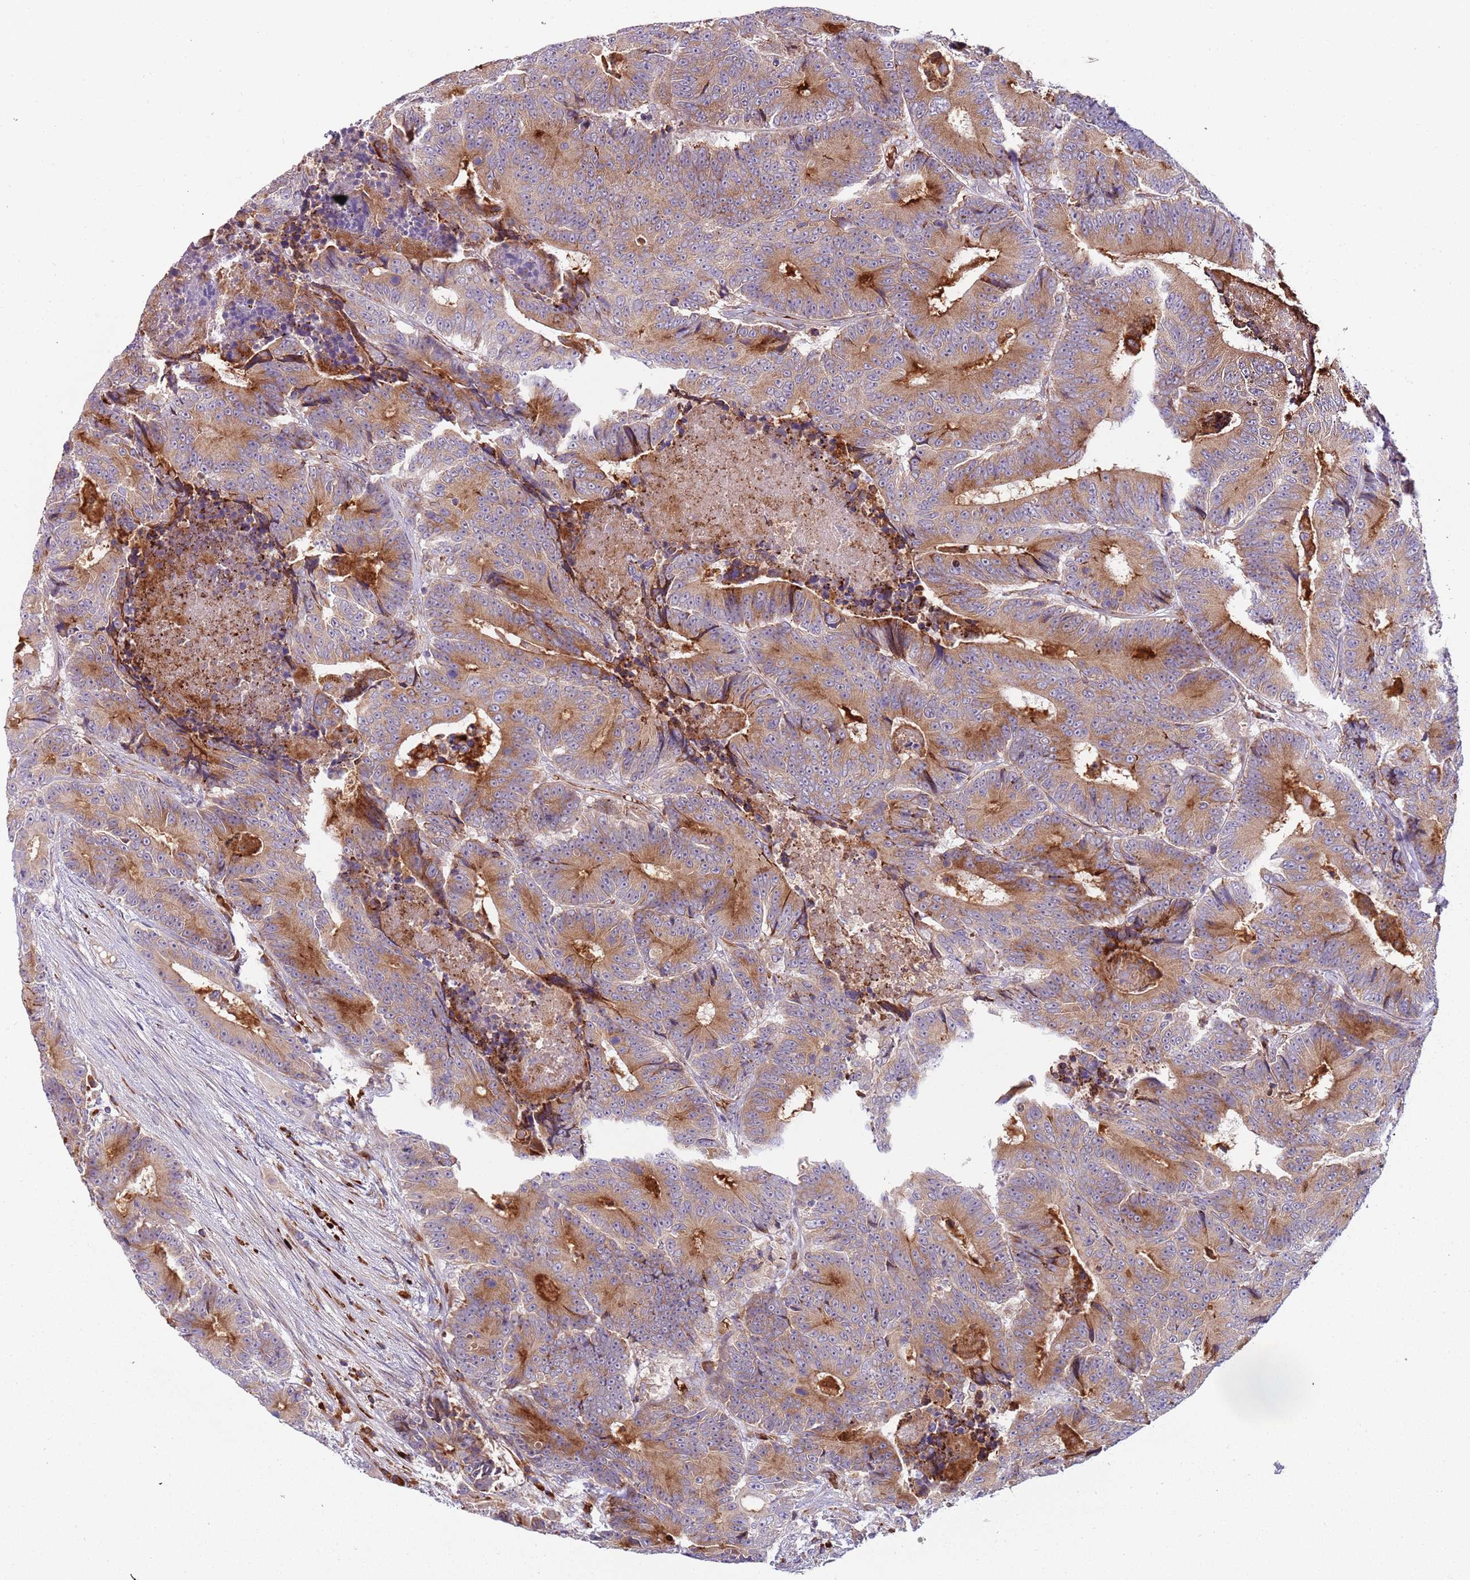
{"staining": {"intensity": "moderate", "quantity": ">75%", "location": "cytoplasmic/membranous"}, "tissue": "colorectal cancer", "cell_type": "Tumor cells", "image_type": "cancer", "snomed": [{"axis": "morphology", "description": "Adenocarcinoma, NOS"}, {"axis": "topography", "description": "Colon"}], "caption": "Immunohistochemistry (DAB) staining of colorectal cancer displays moderate cytoplasmic/membranous protein positivity in about >75% of tumor cells.", "gene": "VWCE", "patient": {"sex": "male", "age": 83}}